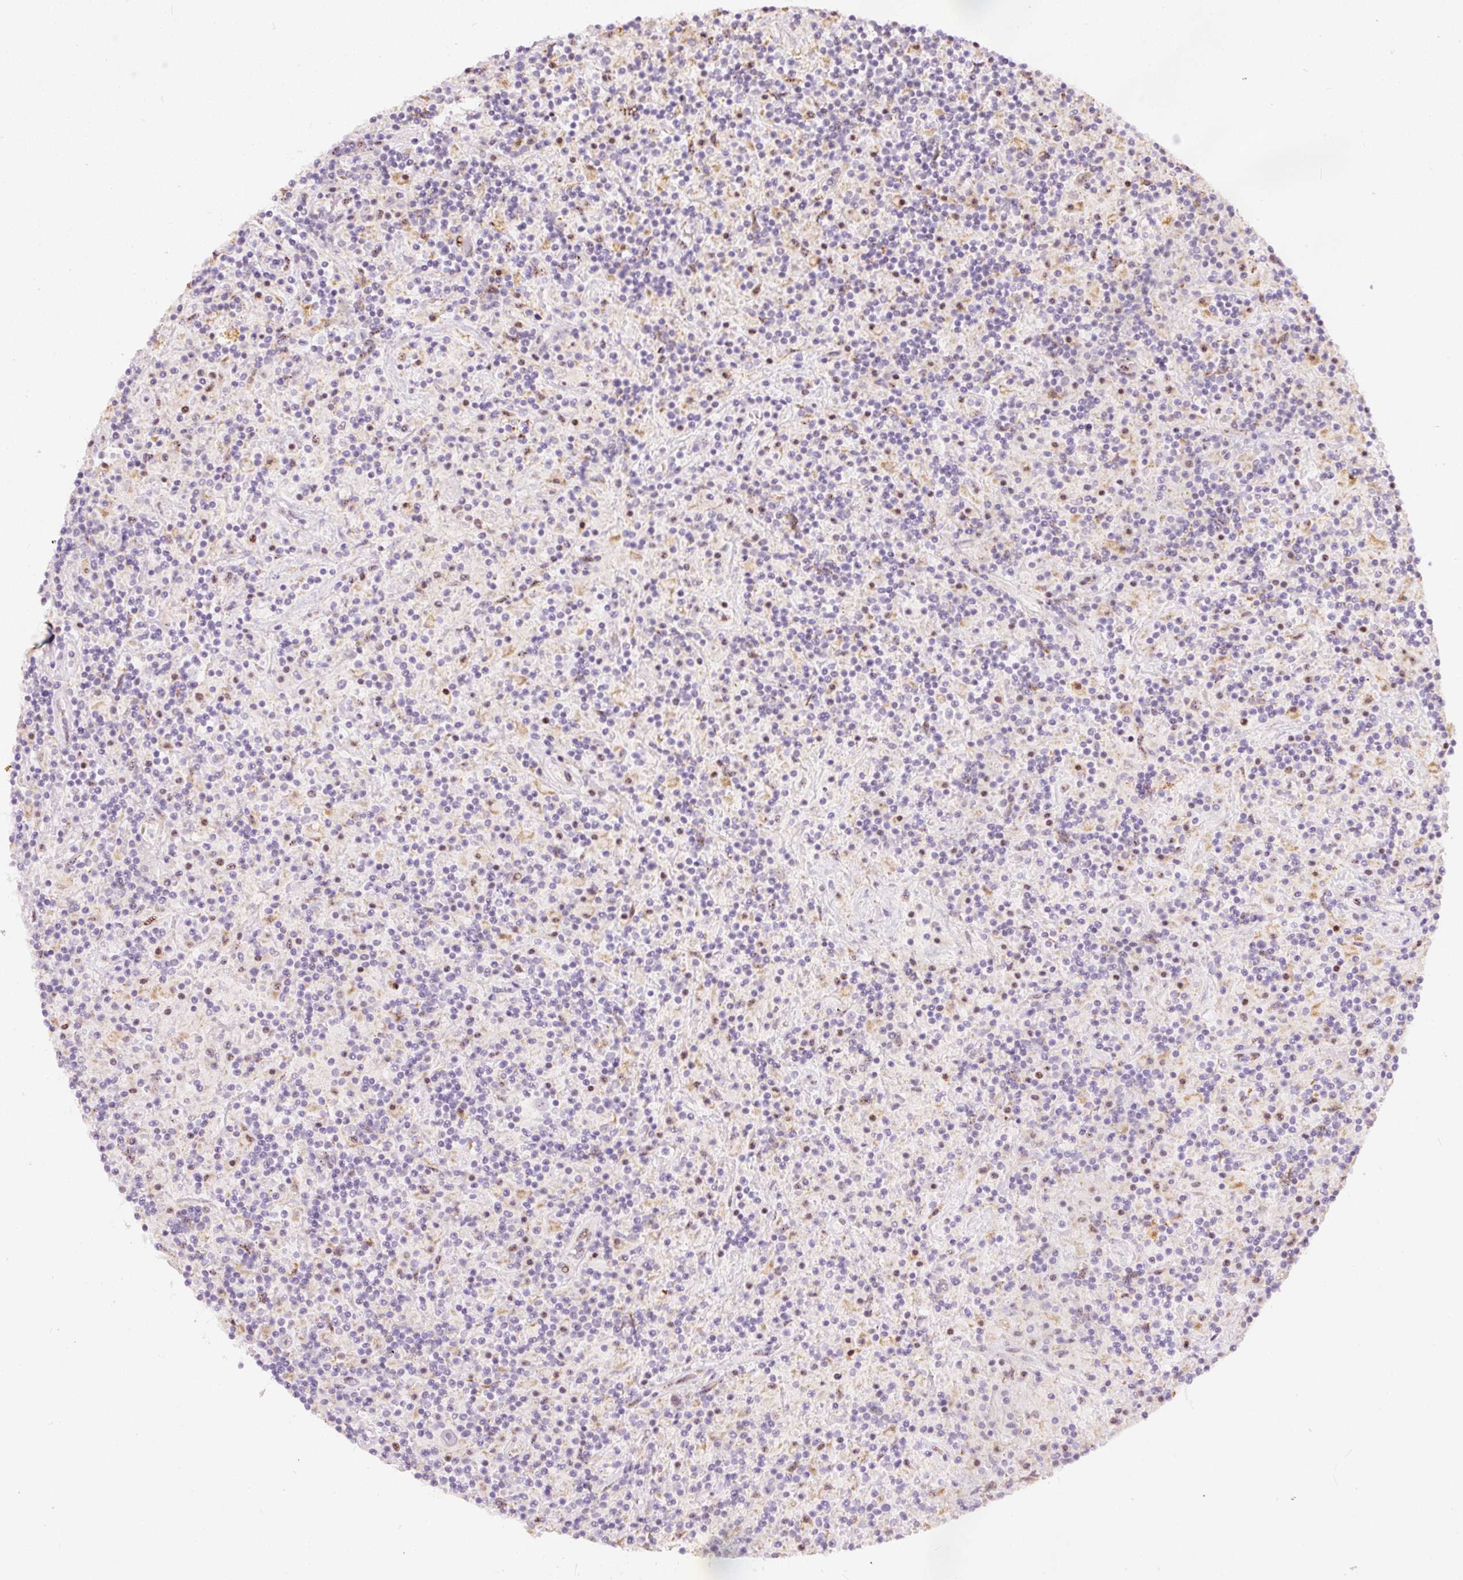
{"staining": {"intensity": "negative", "quantity": "none", "location": "none"}, "tissue": "lymphoma", "cell_type": "Tumor cells", "image_type": "cancer", "snomed": [{"axis": "morphology", "description": "Hodgkin's disease, NOS"}, {"axis": "topography", "description": "Lymph node"}], "caption": "Micrograph shows no significant protein staining in tumor cells of Hodgkin's disease.", "gene": "RNF39", "patient": {"sex": "male", "age": 70}}